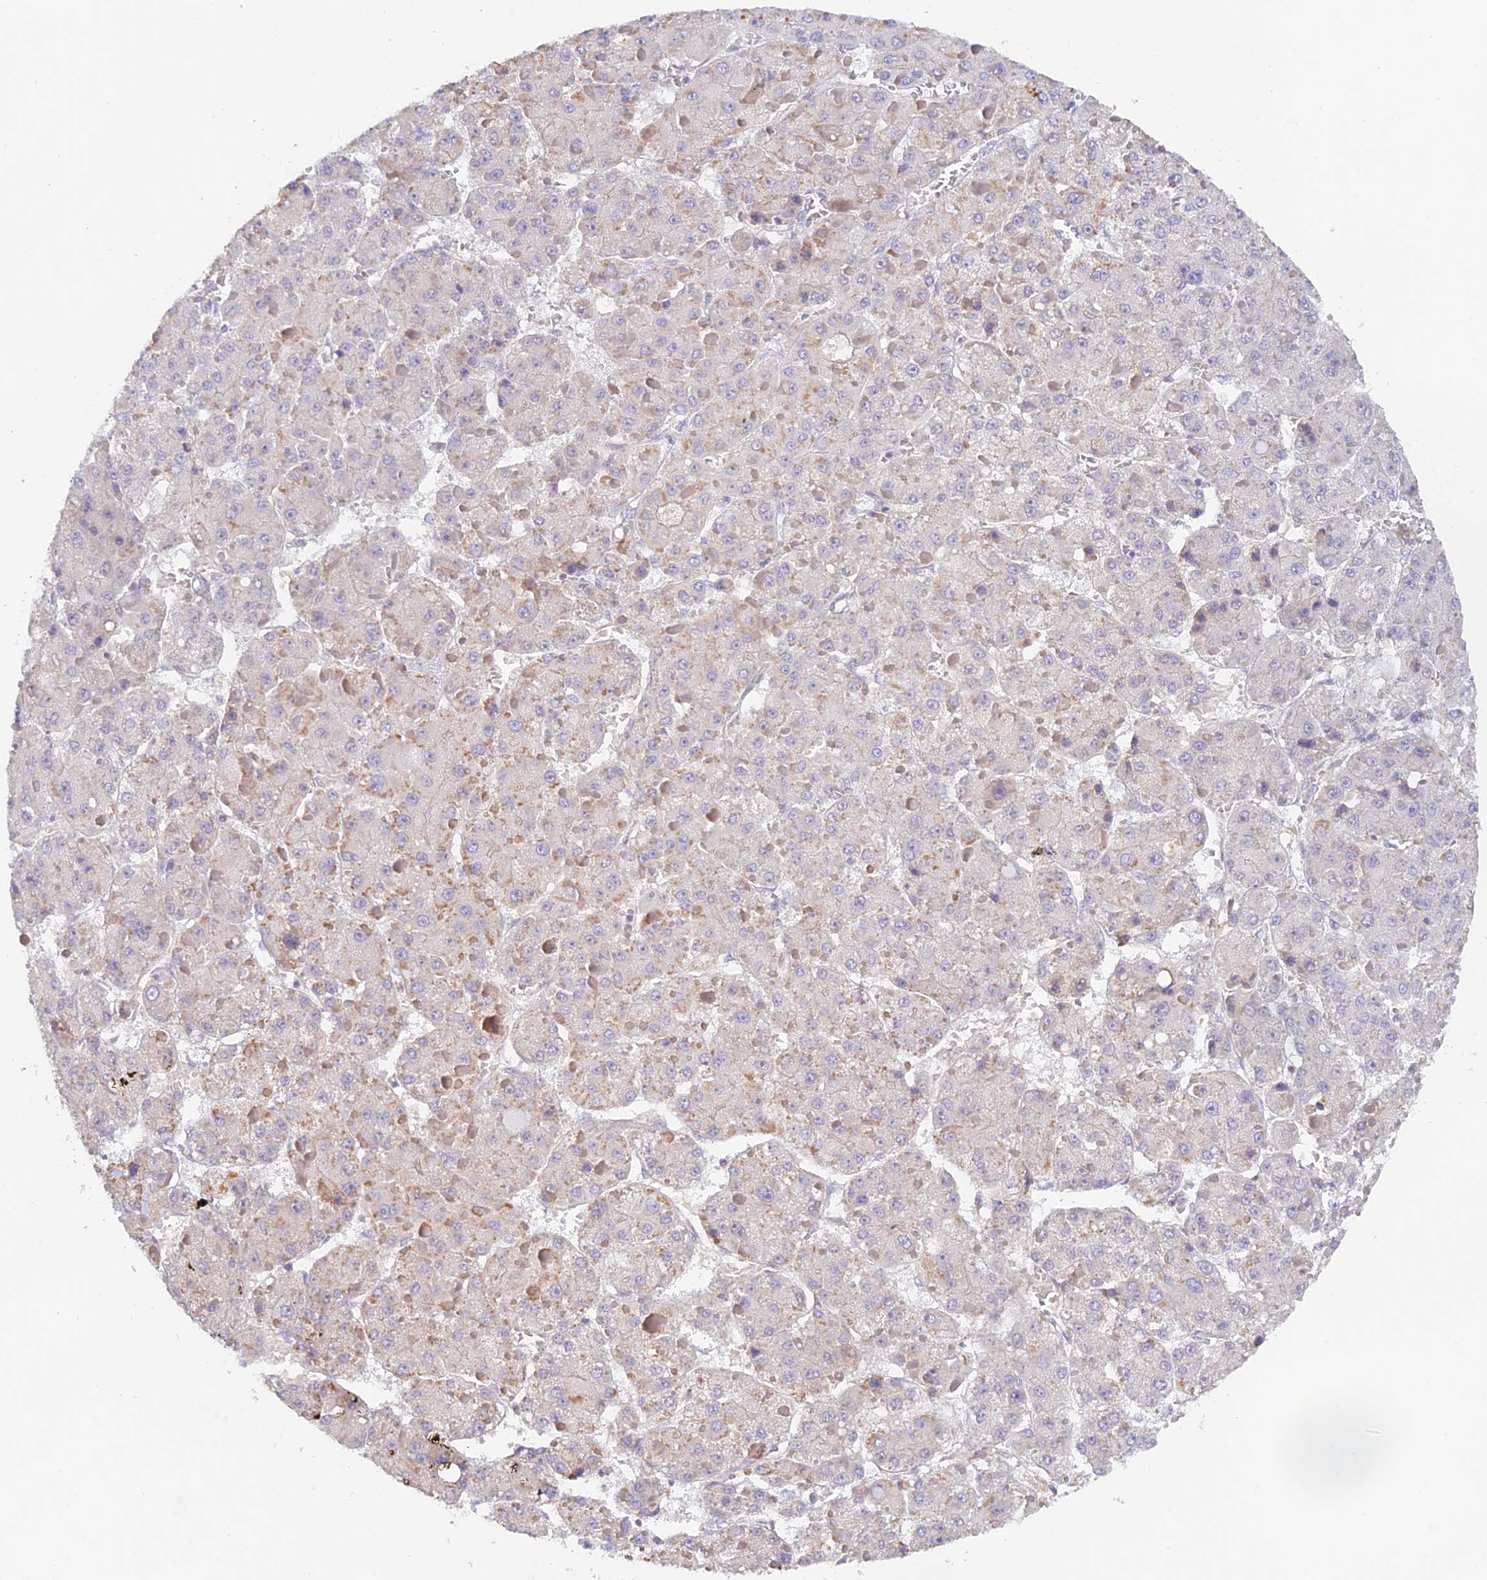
{"staining": {"intensity": "negative", "quantity": "none", "location": "none"}, "tissue": "liver cancer", "cell_type": "Tumor cells", "image_type": "cancer", "snomed": [{"axis": "morphology", "description": "Carcinoma, Hepatocellular, NOS"}, {"axis": "topography", "description": "Liver"}], "caption": "Tumor cells are negative for protein expression in human liver hepatocellular carcinoma.", "gene": "CAMSAP3", "patient": {"sex": "female", "age": 73}}